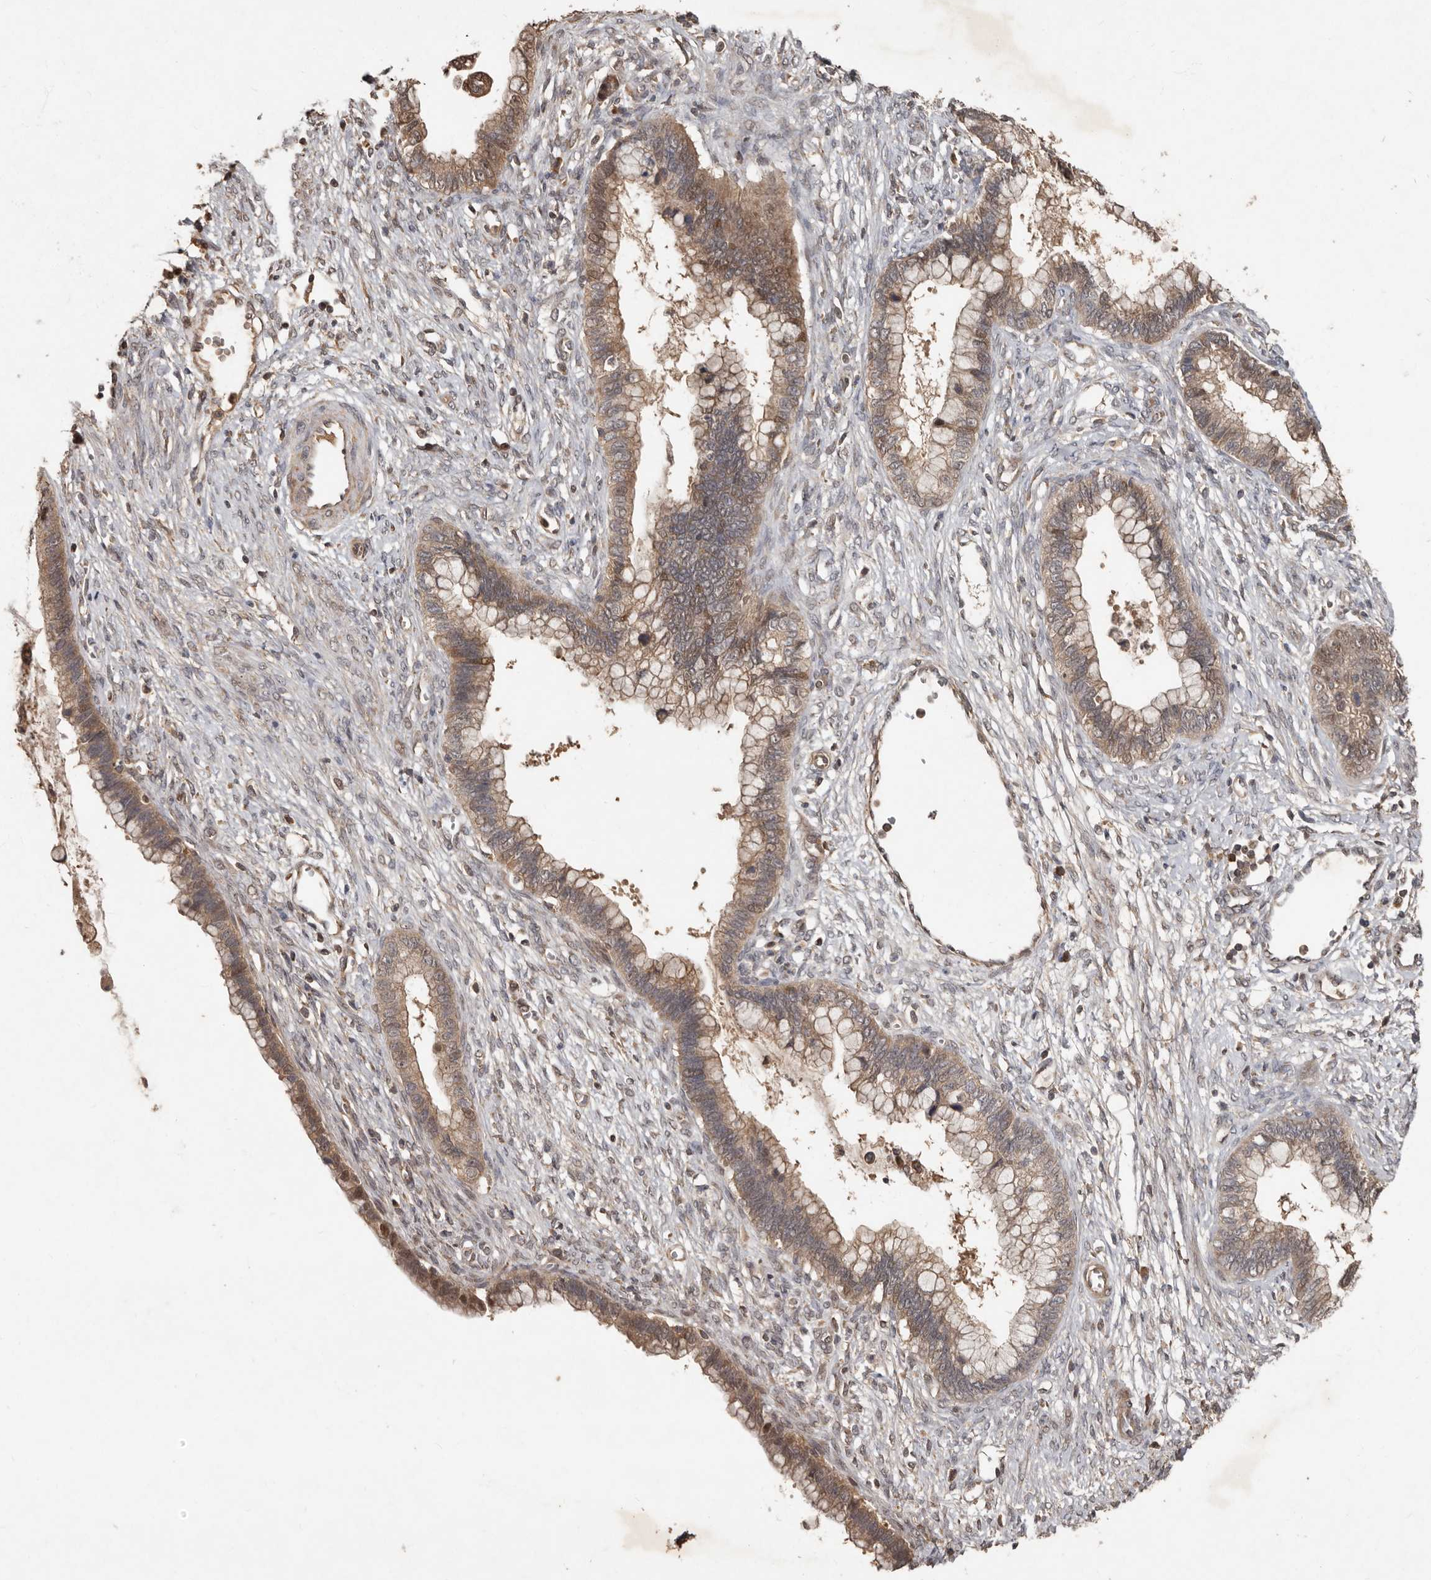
{"staining": {"intensity": "moderate", "quantity": ">75%", "location": "cytoplasmic/membranous,nuclear"}, "tissue": "cervical cancer", "cell_type": "Tumor cells", "image_type": "cancer", "snomed": [{"axis": "morphology", "description": "Adenocarcinoma, NOS"}, {"axis": "topography", "description": "Cervix"}], "caption": "There is medium levels of moderate cytoplasmic/membranous and nuclear staining in tumor cells of adenocarcinoma (cervical), as demonstrated by immunohistochemical staining (brown color).", "gene": "KIF26B", "patient": {"sex": "female", "age": 44}}